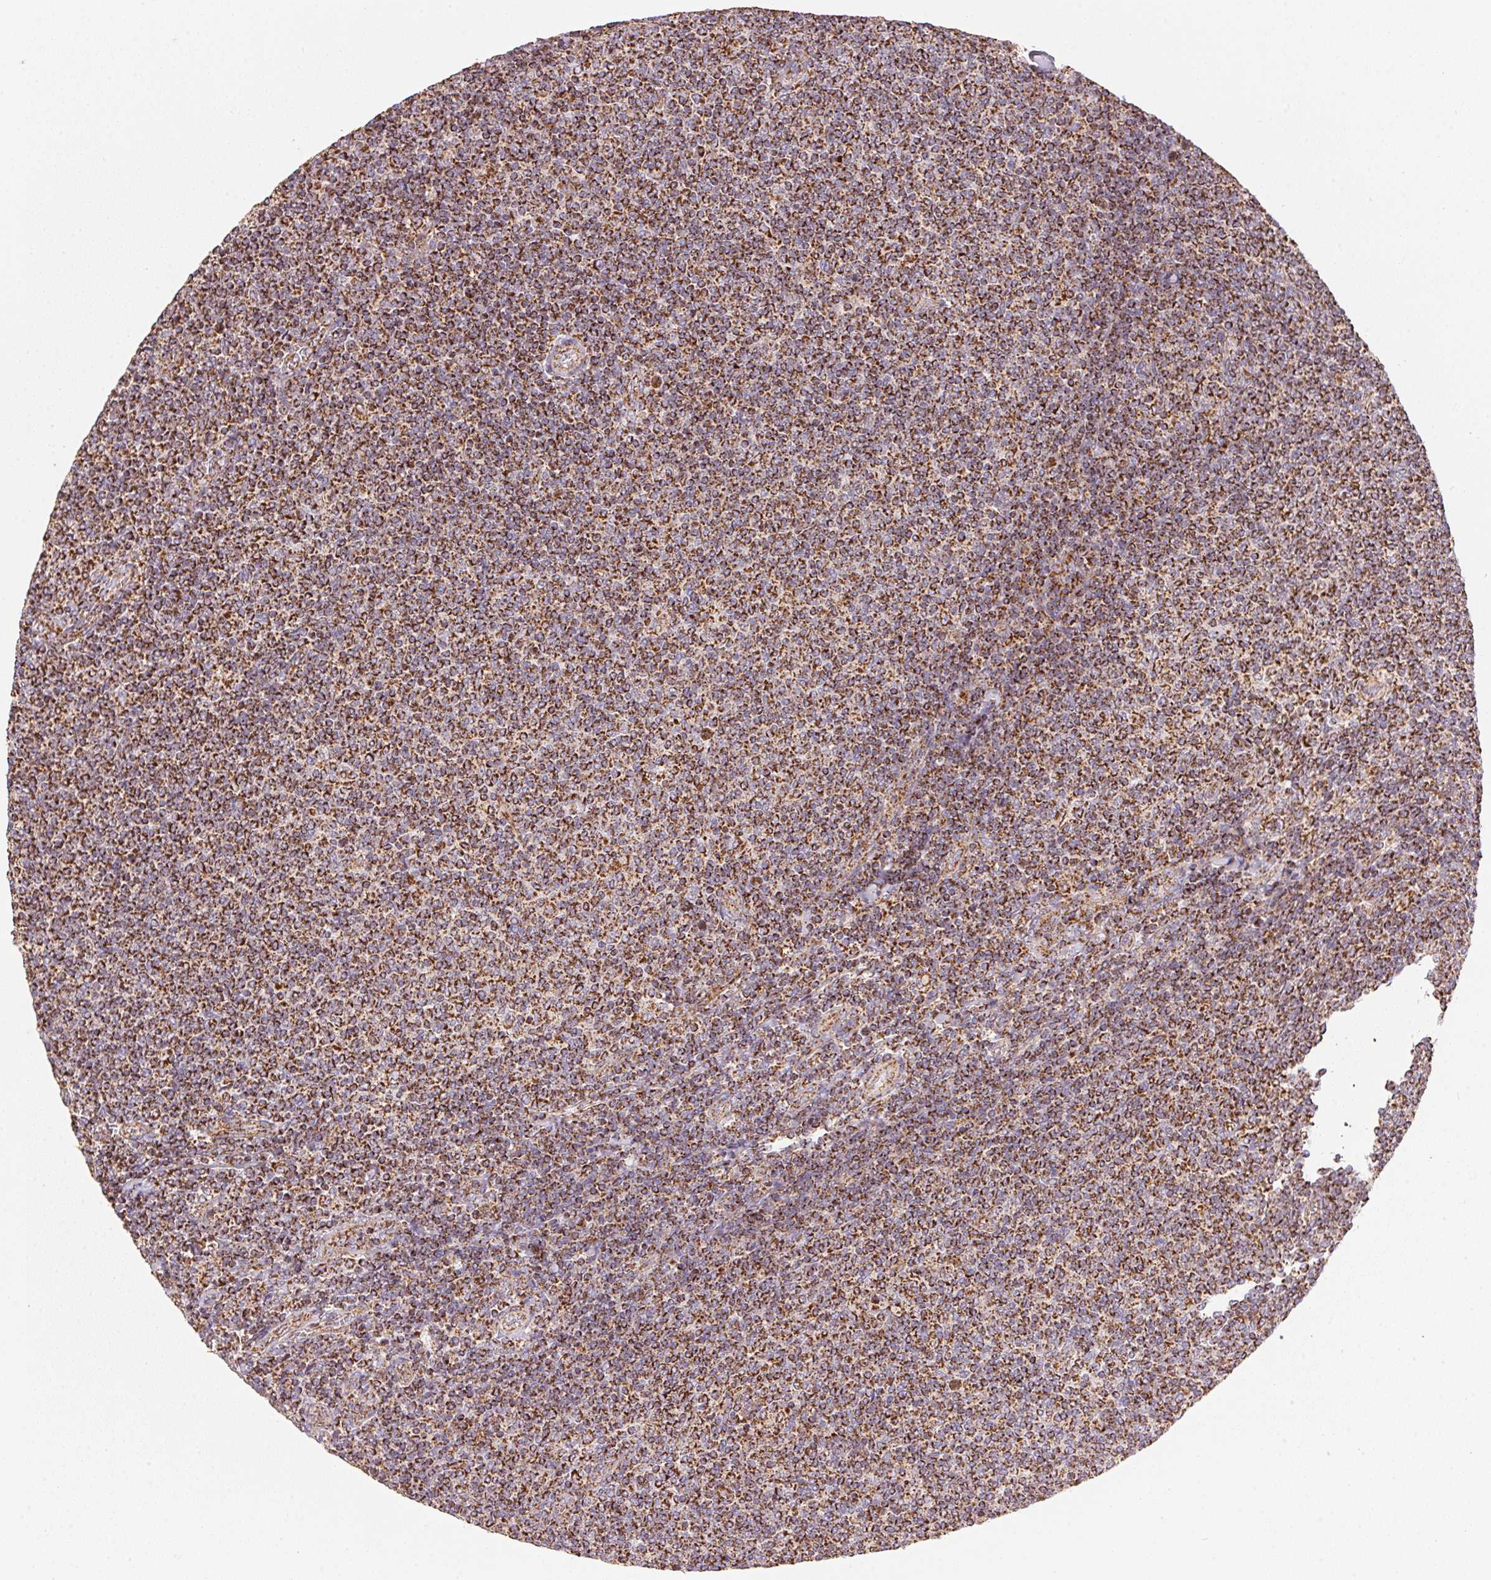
{"staining": {"intensity": "strong", "quantity": ">75%", "location": "cytoplasmic/membranous"}, "tissue": "lymphoma", "cell_type": "Tumor cells", "image_type": "cancer", "snomed": [{"axis": "morphology", "description": "Malignant lymphoma, non-Hodgkin's type, Low grade"}, {"axis": "topography", "description": "Lymph node"}], "caption": "High-magnification brightfield microscopy of lymphoma stained with DAB (brown) and counterstained with hematoxylin (blue). tumor cells exhibit strong cytoplasmic/membranous staining is seen in approximately>75% of cells.", "gene": "NDUFS2", "patient": {"sex": "male", "age": 52}}